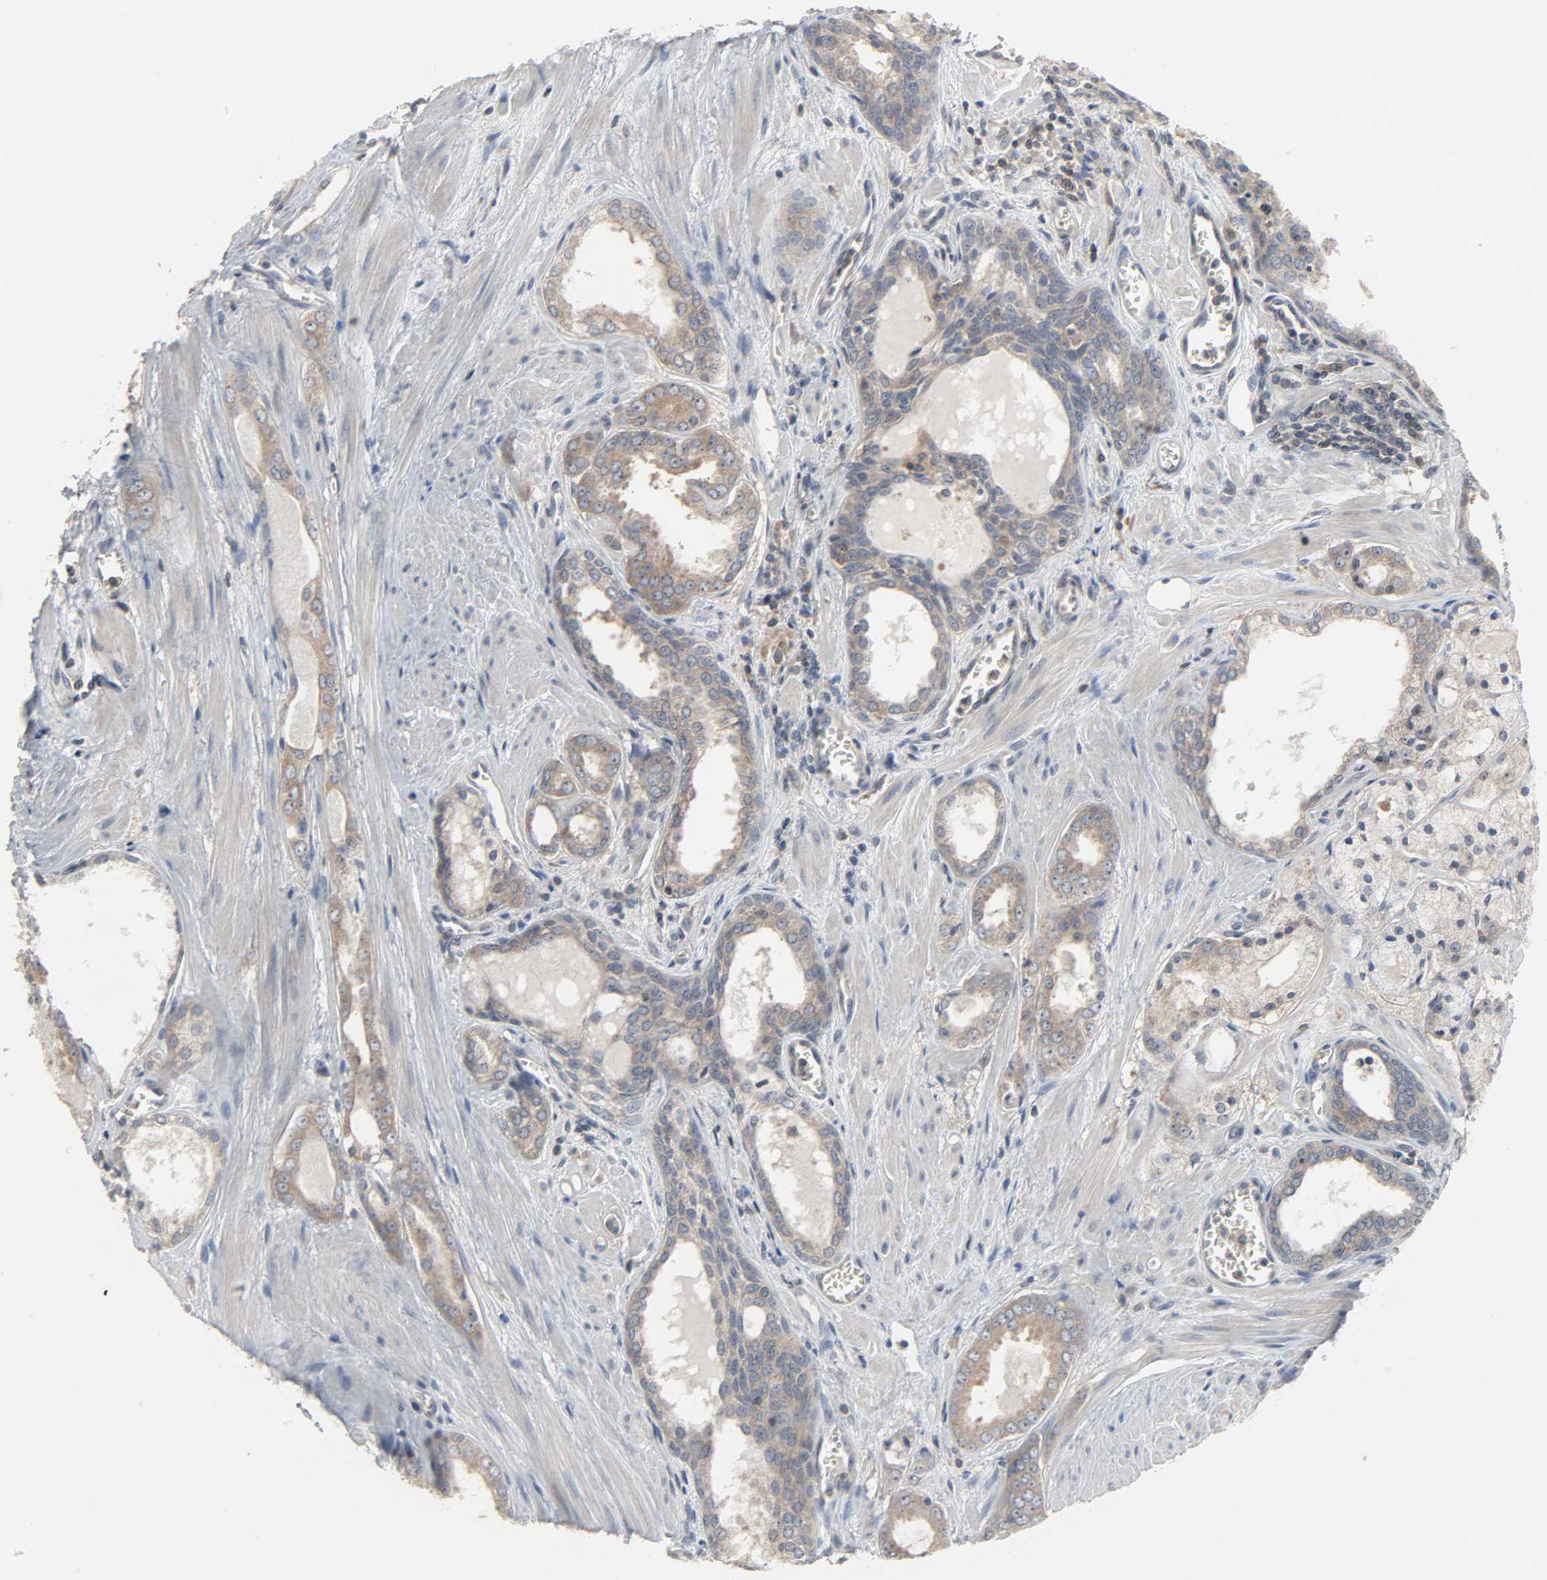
{"staining": {"intensity": "moderate", "quantity": ">75%", "location": "cytoplasmic/membranous,nuclear"}, "tissue": "prostate cancer", "cell_type": "Tumor cells", "image_type": "cancer", "snomed": [{"axis": "morphology", "description": "Adenocarcinoma, Low grade"}, {"axis": "topography", "description": "Prostate"}], "caption": "The micrograph displays immunohistochemical staining of prostate cancer (low-grade adenocarcinoma). There is moderate cytoplasmic/membranous and nuclear staining is appreciated in about >75% of tumor cells. The protein is stained brown, and the nuclei are stained in blue (DAB (3,3'-diaminobenzidine) IHC with brightfield microscopy, high magnification).", "gene": "PLEKHA2", "patient": {"sex": "male", "age": 57}}